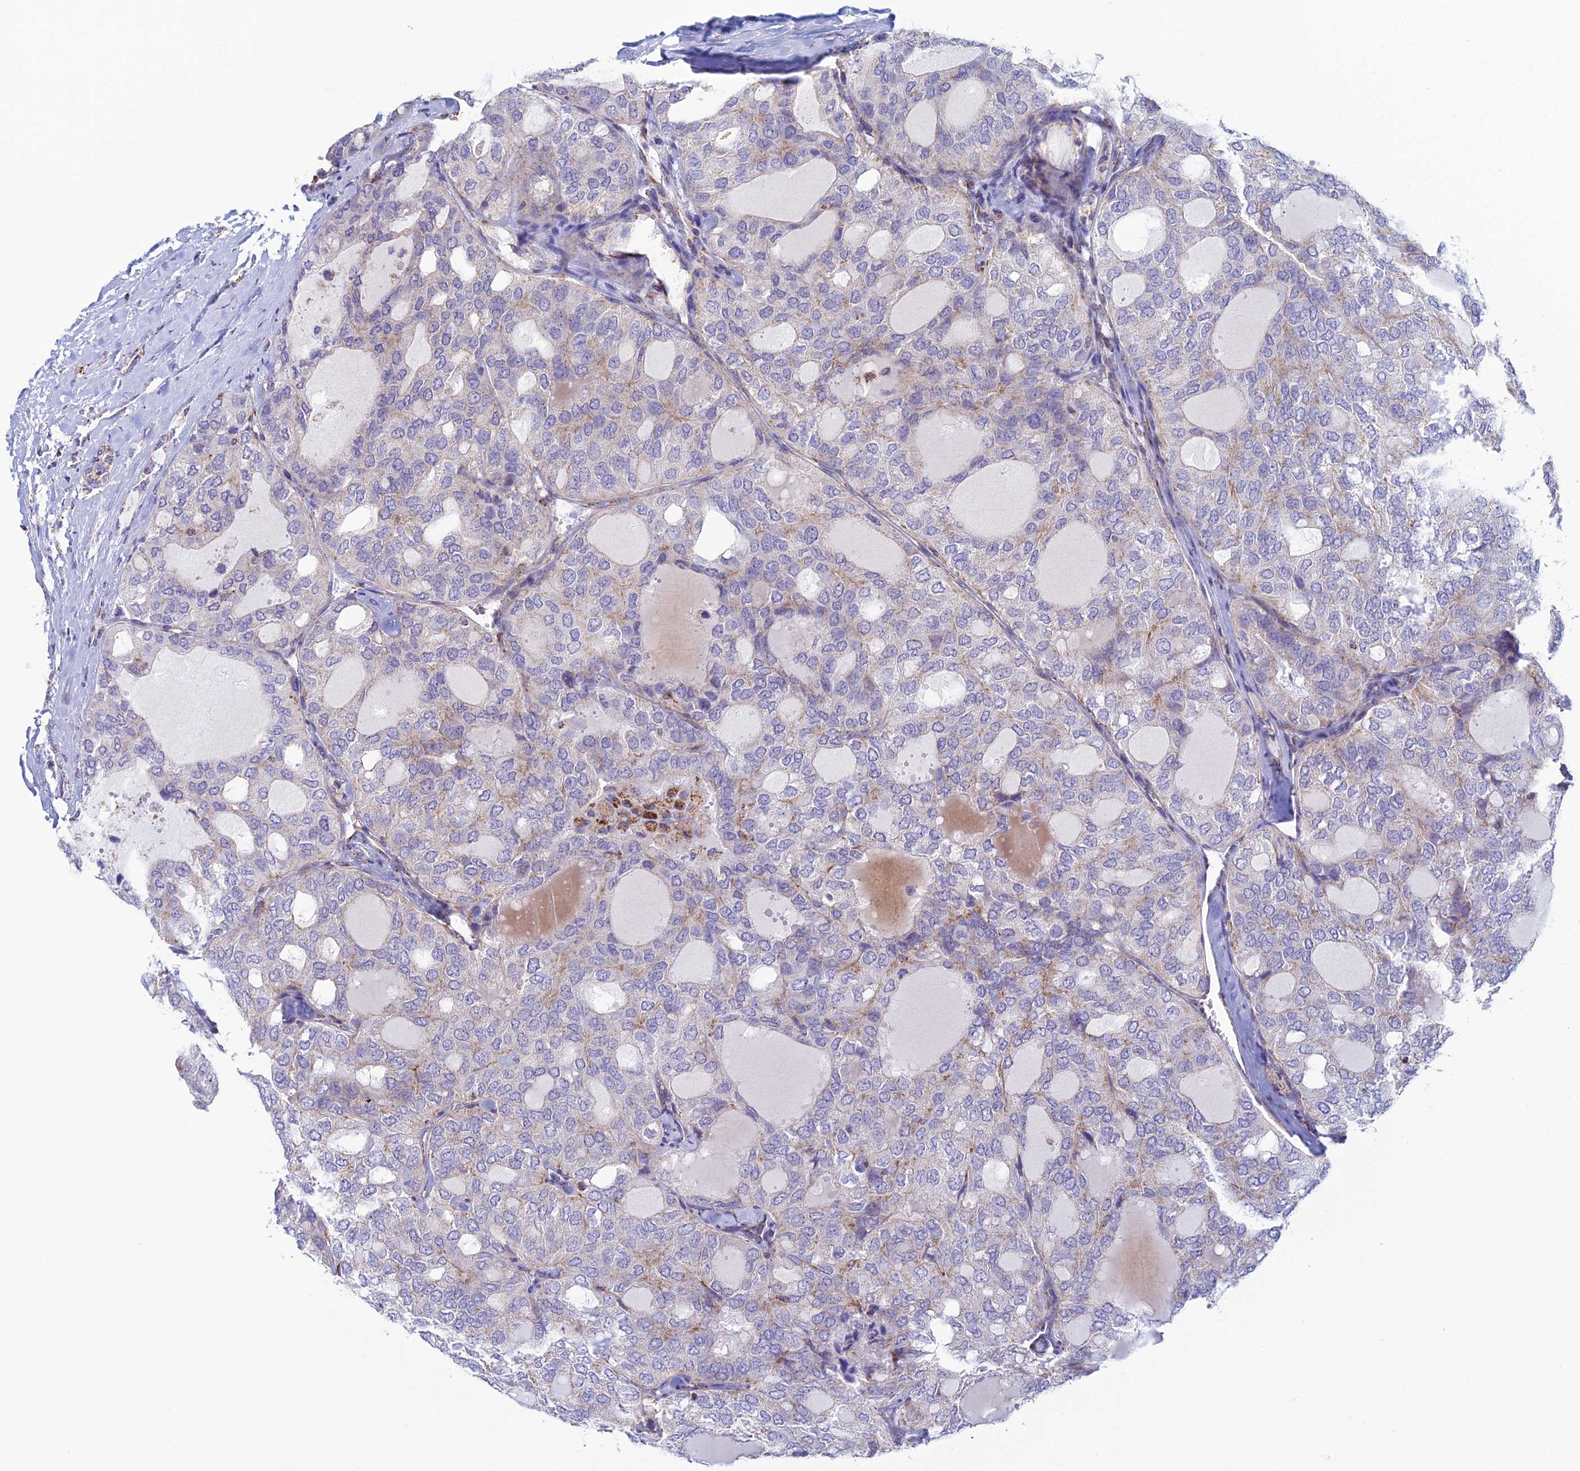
{"staining": {"intensity": "weak", "quantity": "25%-75%", "location": "cytoplasmic/membranous"}, "tissue": "thyroid cancer", "cell_type": "Tumor cells", "image_type": "cancer", "snomed": [{"axis": "morphology", "description": "Follicular adenoma carcinoma, NOS"}, {"axis": "topography", "description": "Thyroid gland"}], "caption": "Protein analysis of thyroid cancer tissue demonstrates weak cytoplasmic/membranous expression in about 25%-75% of tumor cells.", "gene": "ZNG1B", "patient": {"sex": "male", "age": 75}}